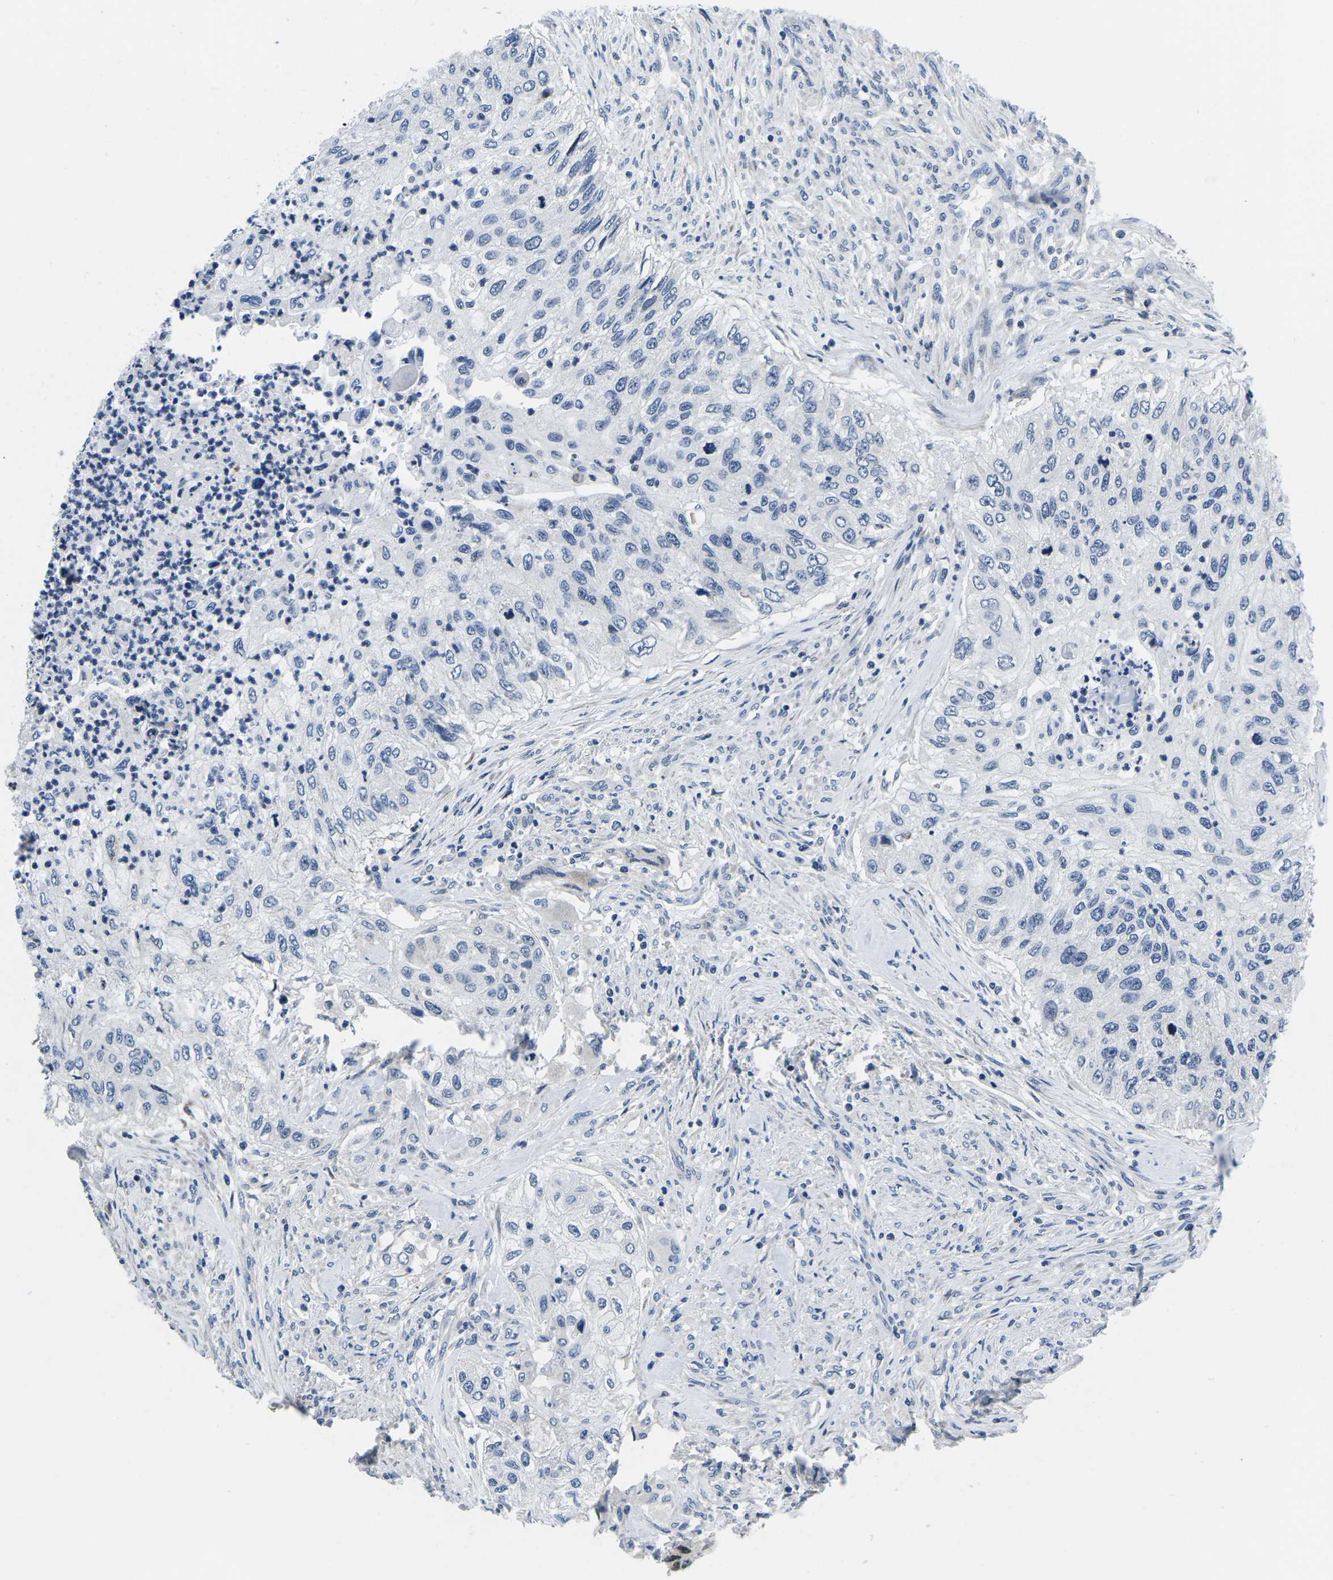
{"staining": {"intensity": "negative", "quantity": "none", "location": "none"}, "tissue": "urothelial cancer", "cell_type": "Tumor cells", "image_type": "cancer", "snomed": [{"axis": "morphology", "description": "Urothelial carcinoma, High grade"}, {"axis": "topography", "description": "Urinary bladder"}], "caption": "DAB (3,3'-diaminobenzidine) immunohistochemical staining of urothelial cancer exhibits no significant positivity in tumor cells.", "gene": "CDC73", "patient": {"sex": "female", "age": 60}}